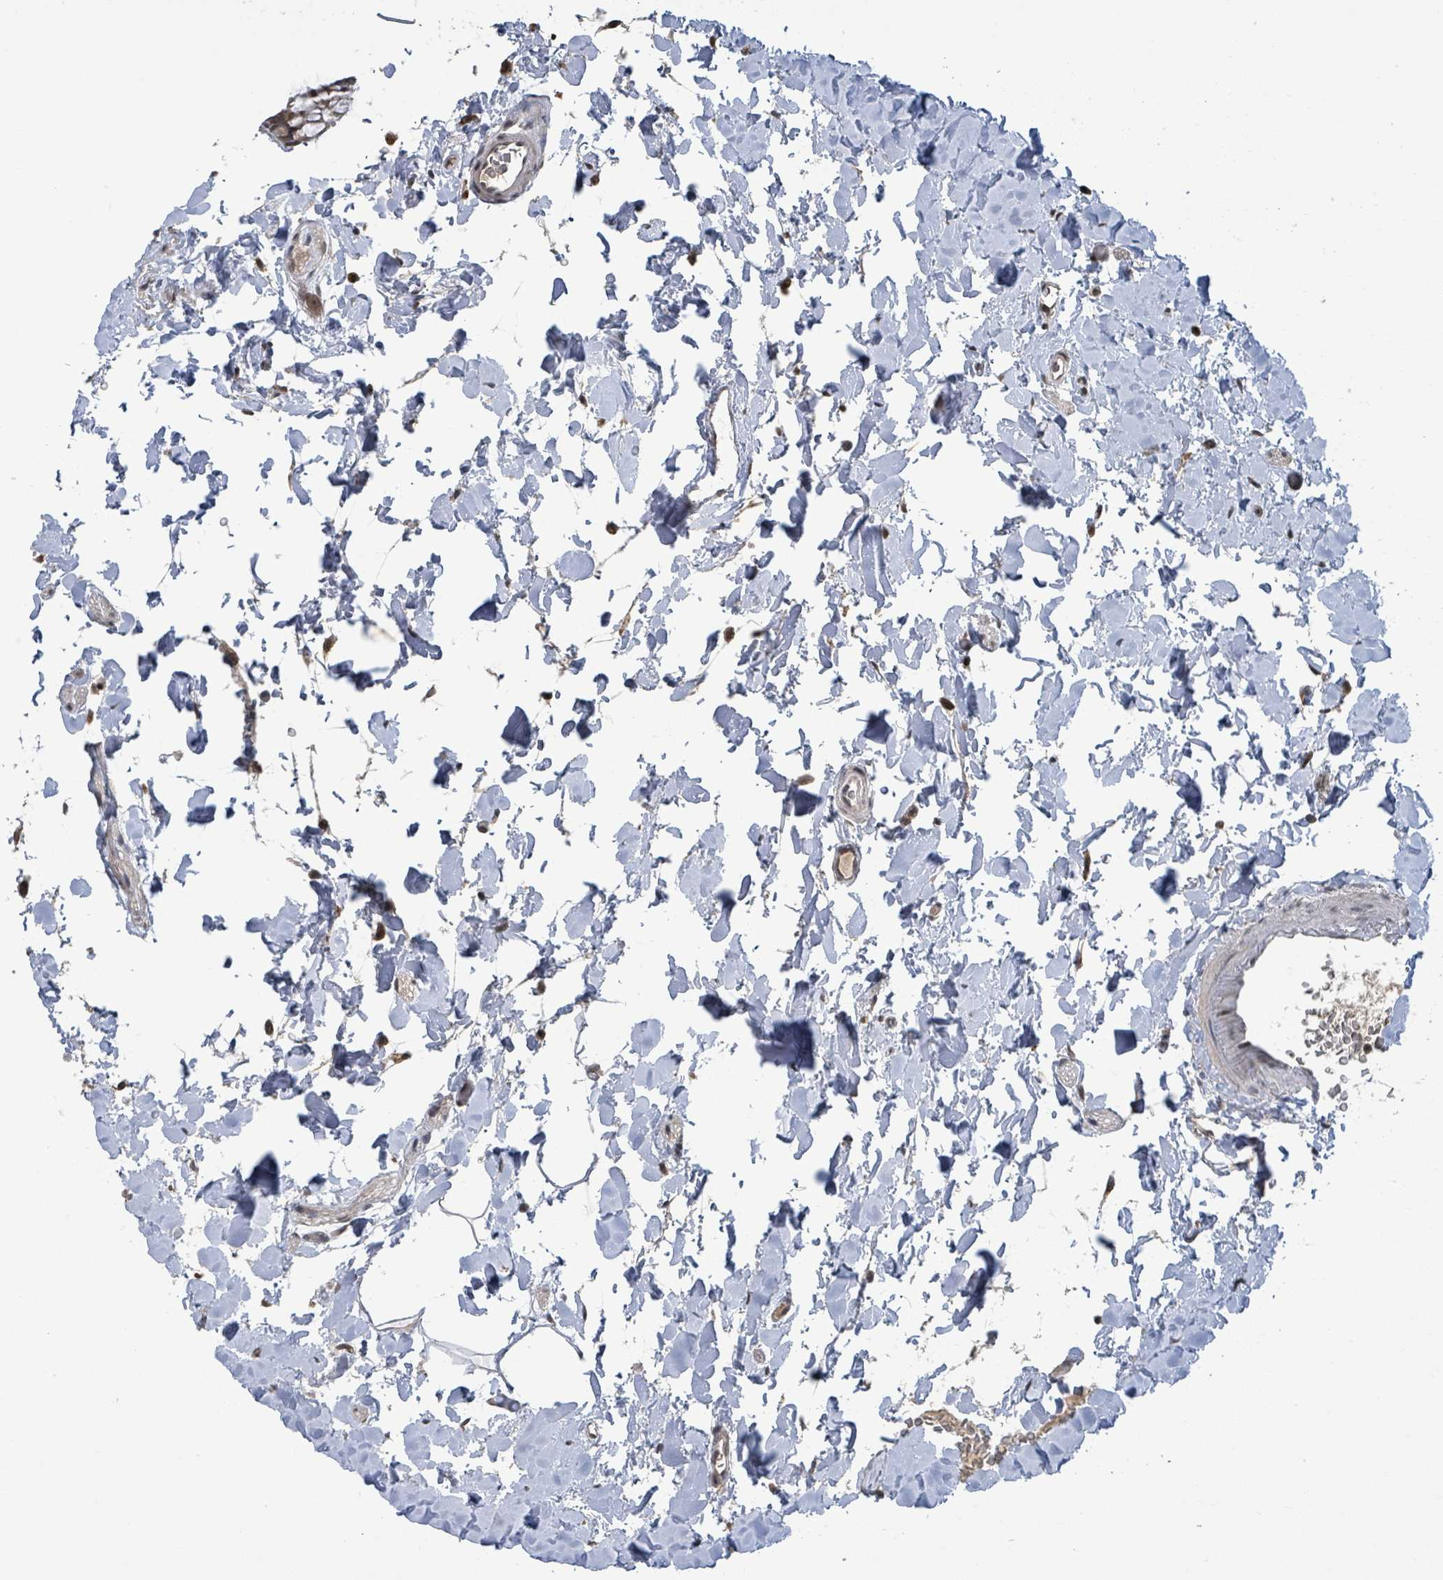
{"staining": {"intensity": "moderate", "quantity": ">75%", "location": "cytoplasmic/membranous,nuclear"}, "tissue": "colon", "cell_type": "Endothelial cells", "image_type": "normal", "snomed": [{"axis": "morphology", "description": "Normal tissue, NOS"}, {"axis": "topography", "description": "Colon"}], "caption": "This photomicrograph demonstrates immunohistochemistry (IHC) staining of benign colon, with medium moderate cytoplasmic/membranous,nuclear expression in approximately >75% of endothelial cells.", "gene": "ZBTB14", "patient": {"sex": "male", "age": 75}}